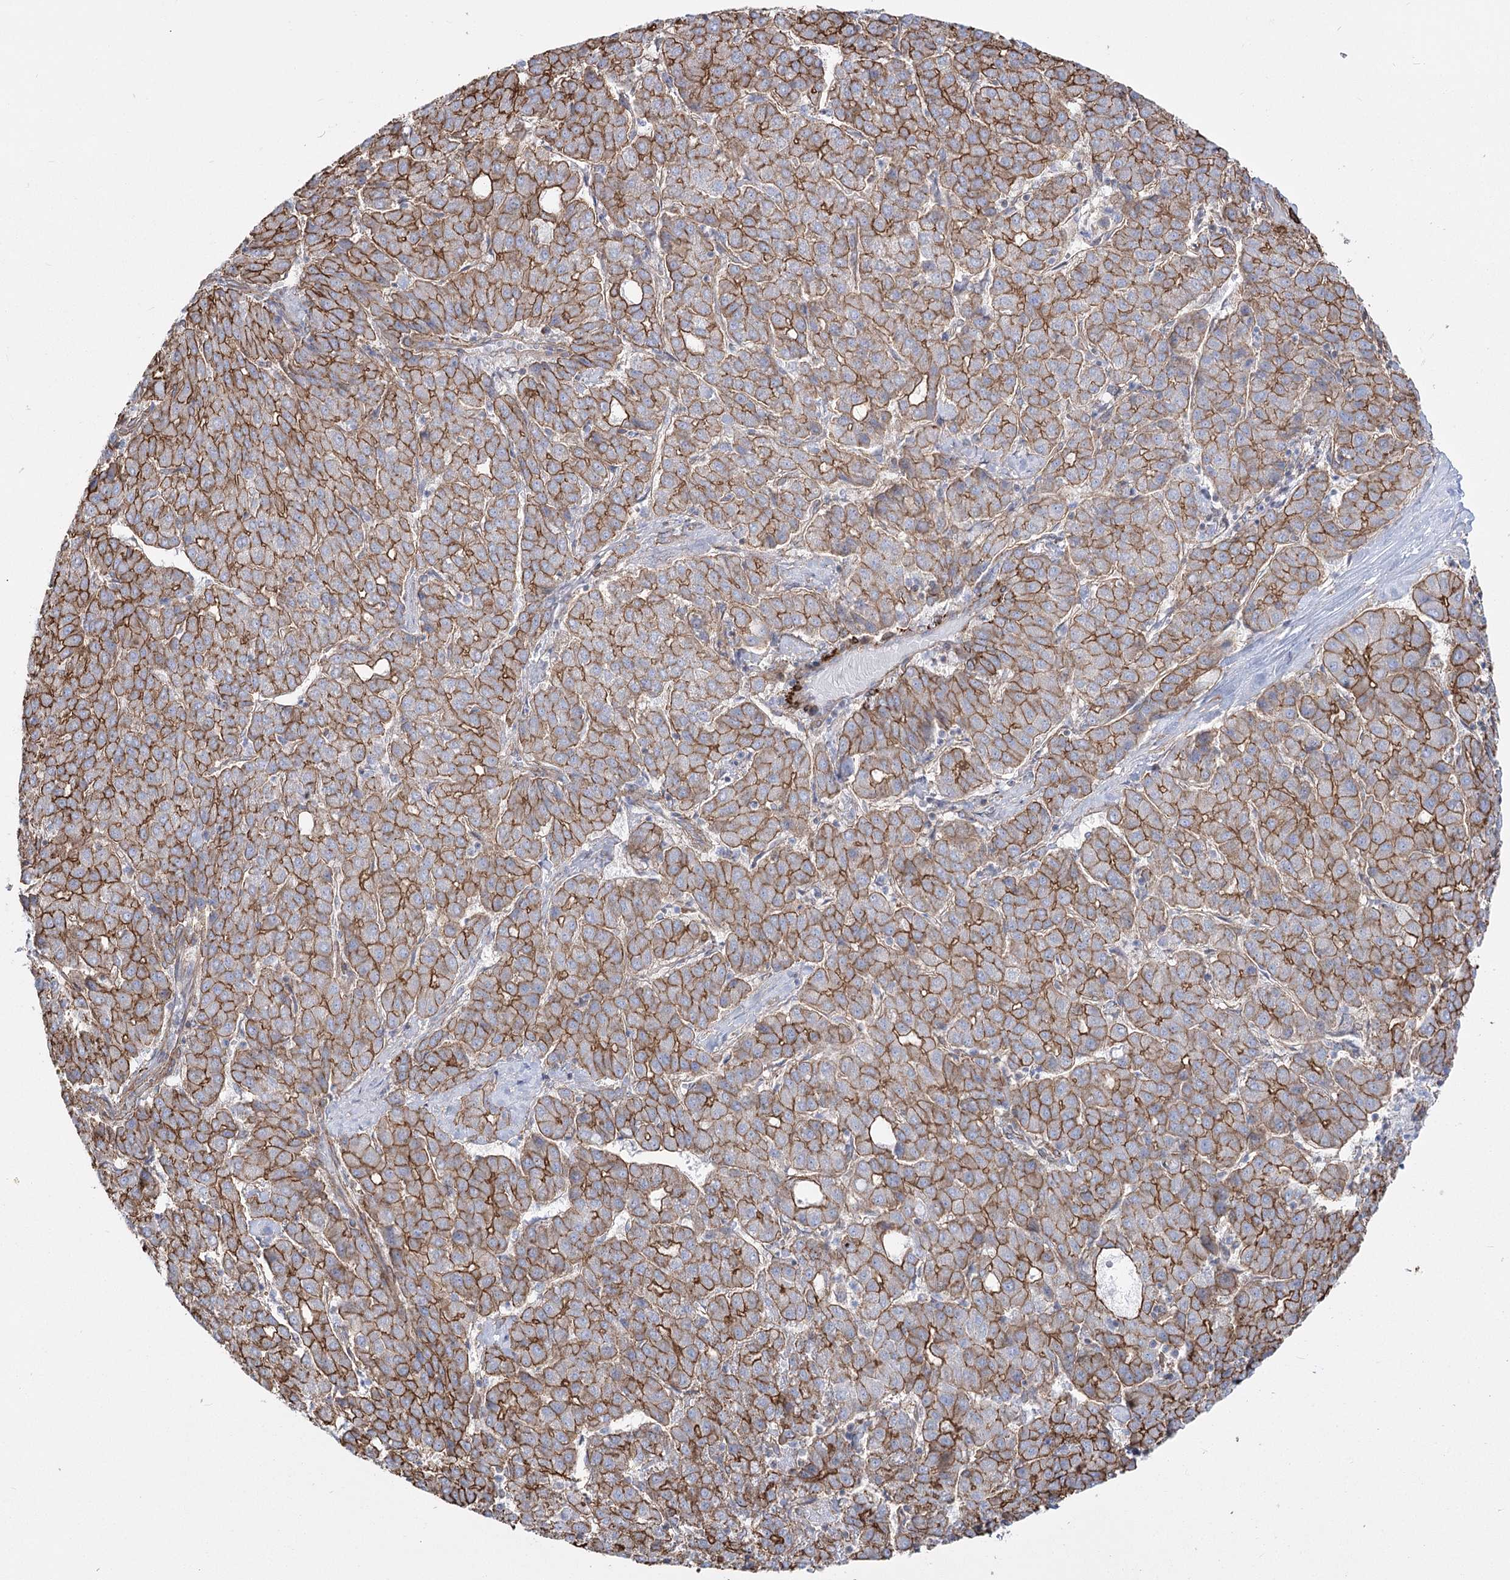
{"staining": {"intensity": "moderate", "quantity": ">75%", "location": "cytoplasmic/membranous"}, "tissue": "liver cancer", "cell_type": "Tumor cells", "image_type": "cancer", "snomed": [{"axis": "morphology", "description": "Carcinoma, Hepatocellular, NOS"}, {"axis": "topography", "description": "Liver"}], "caption": "Immunohistochemistry staining of liver cancer, which displays medium levels of moderate cytoplasmic/membranous expression in approximately >75% of tumor cells indicating moderate cytoplasmic/membranous protein expression. The staining was performed using DAB (brown) for protein detection and nuclei were counterstained in hematoxylin (blue).", "gene": "PLEKHA5", "patient": {"sex": "male", "age": 65}}